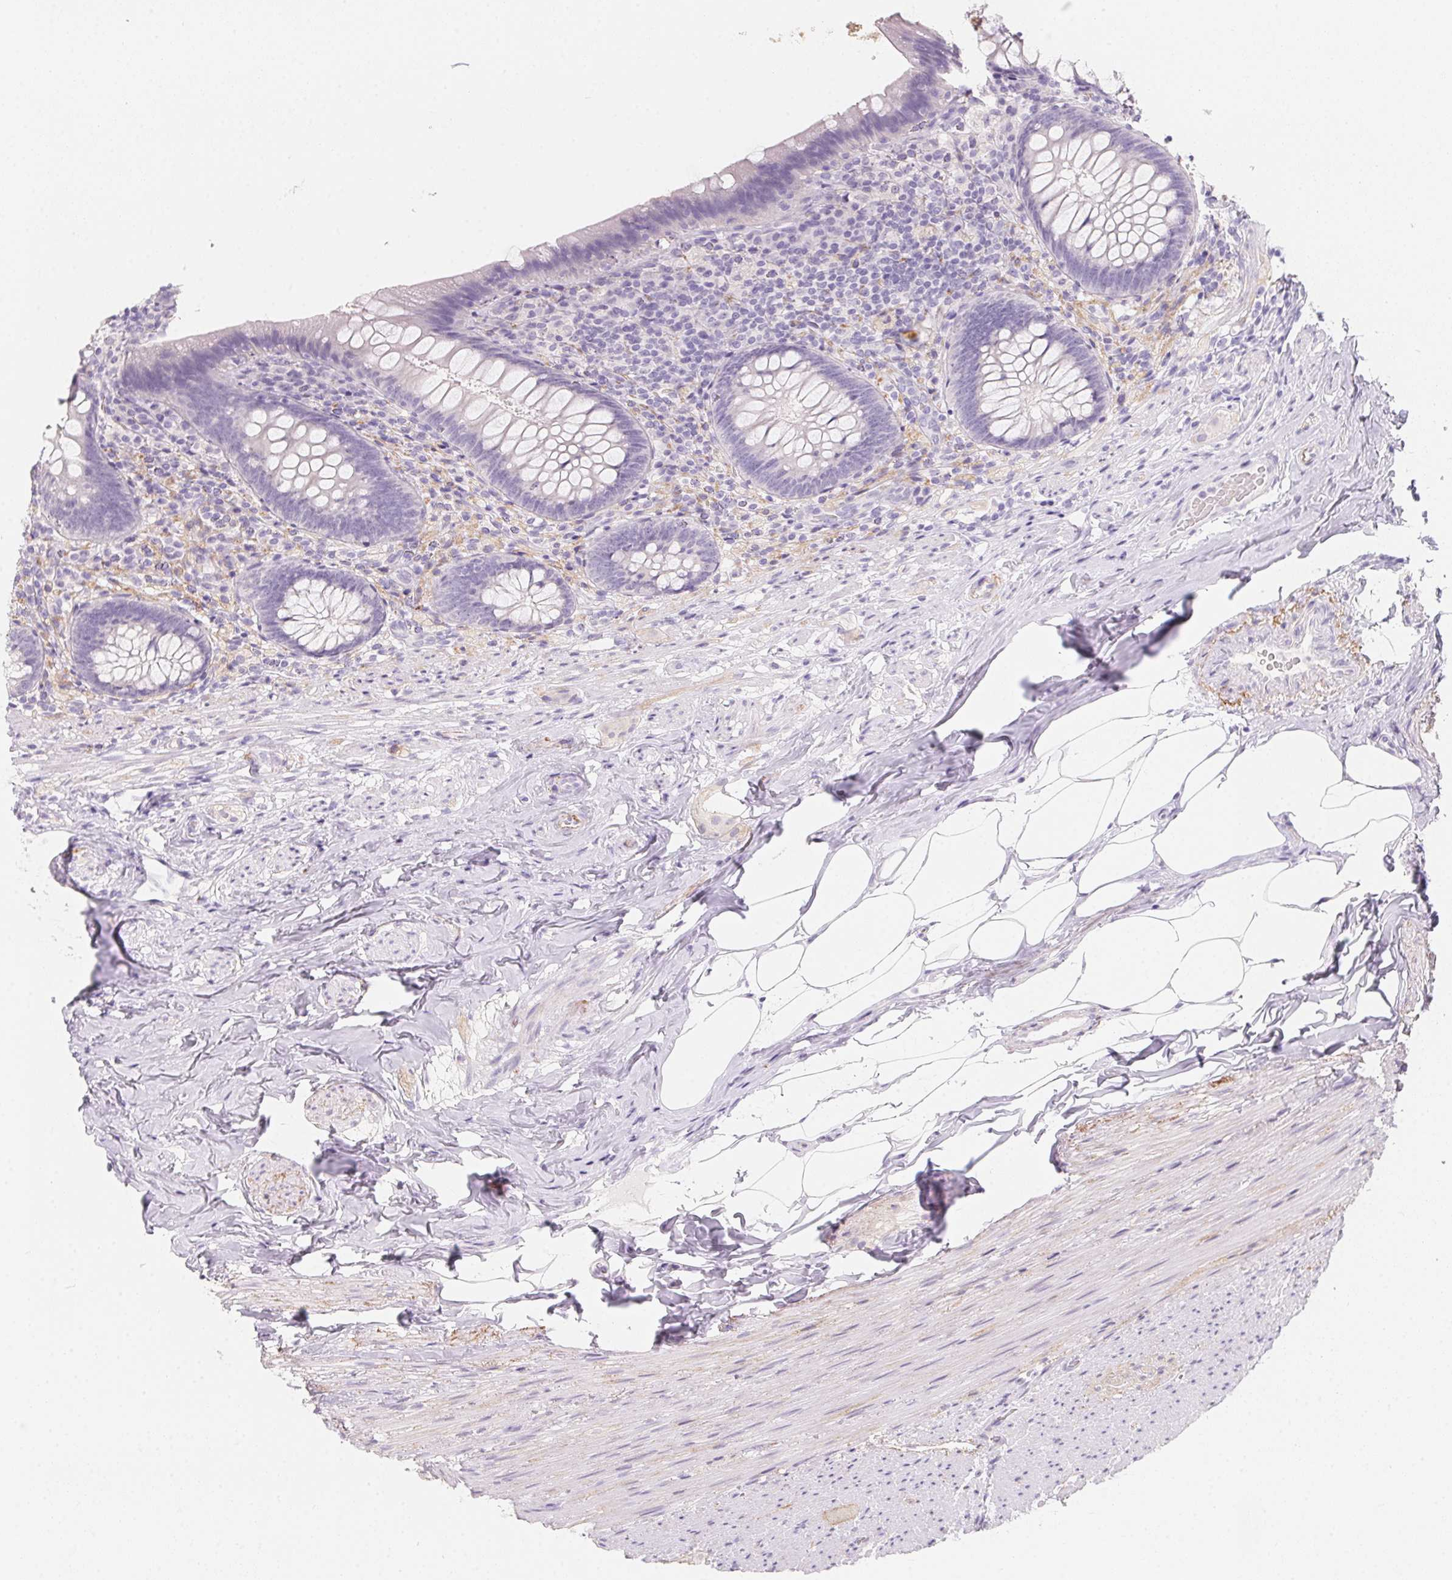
{"staining": {"intensity": "negative", "quantity": "none", "location": "none"}, "tissue": "appendix", "cell_type": "Glandular cells", "image_type": "normal", "snomed": [{"axis": "morphology", "description": "Normal tissue, NOS"}, {"axis": "topography", "description": "Appendix"}], "caption": "Appendix stained for a protein using immunohistochemistry (IHC) exhibits no staining glandular cells.", "gene": "MYL4", "patient": {"sex": "male", "age": 47}}